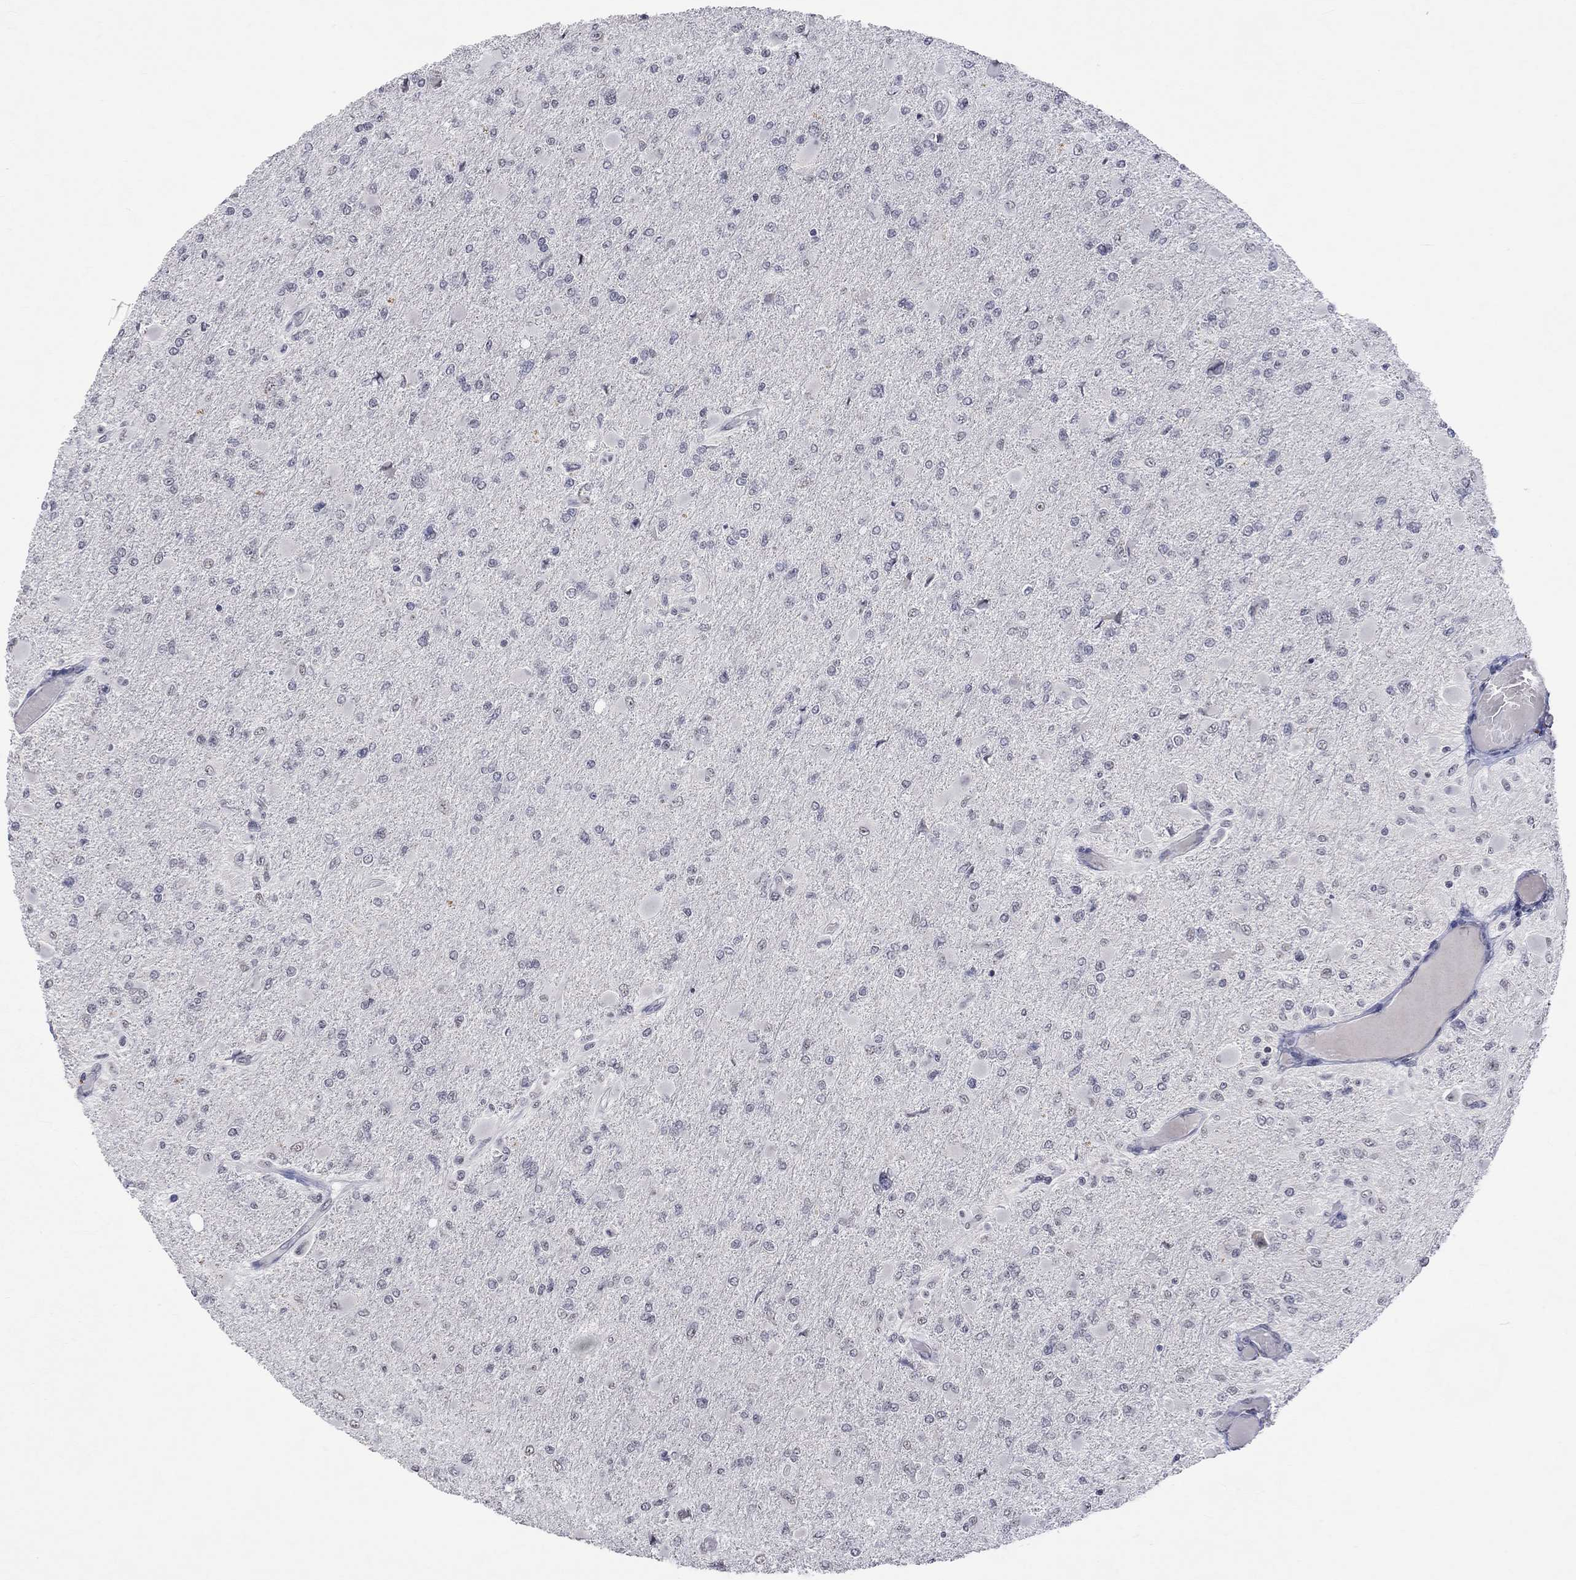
{"staining": {"intensity": "negative", "quantity": "none", "location": "none"}, "tissue": "glioma", "cell_type": "Tumor cells", "image_type": "cancer", "snomed": [{"axis": "morphology", "description": "Glioma, malignant, High grade"}, {"axis": "topography", "description": "Cerebral cortex"}], "caption": "Glioma was stained to show a protein in brown. There is no significant positivity in tumor cells.", "gene": "TMEM143", "patient": {"sex": "female", "age": 36}}